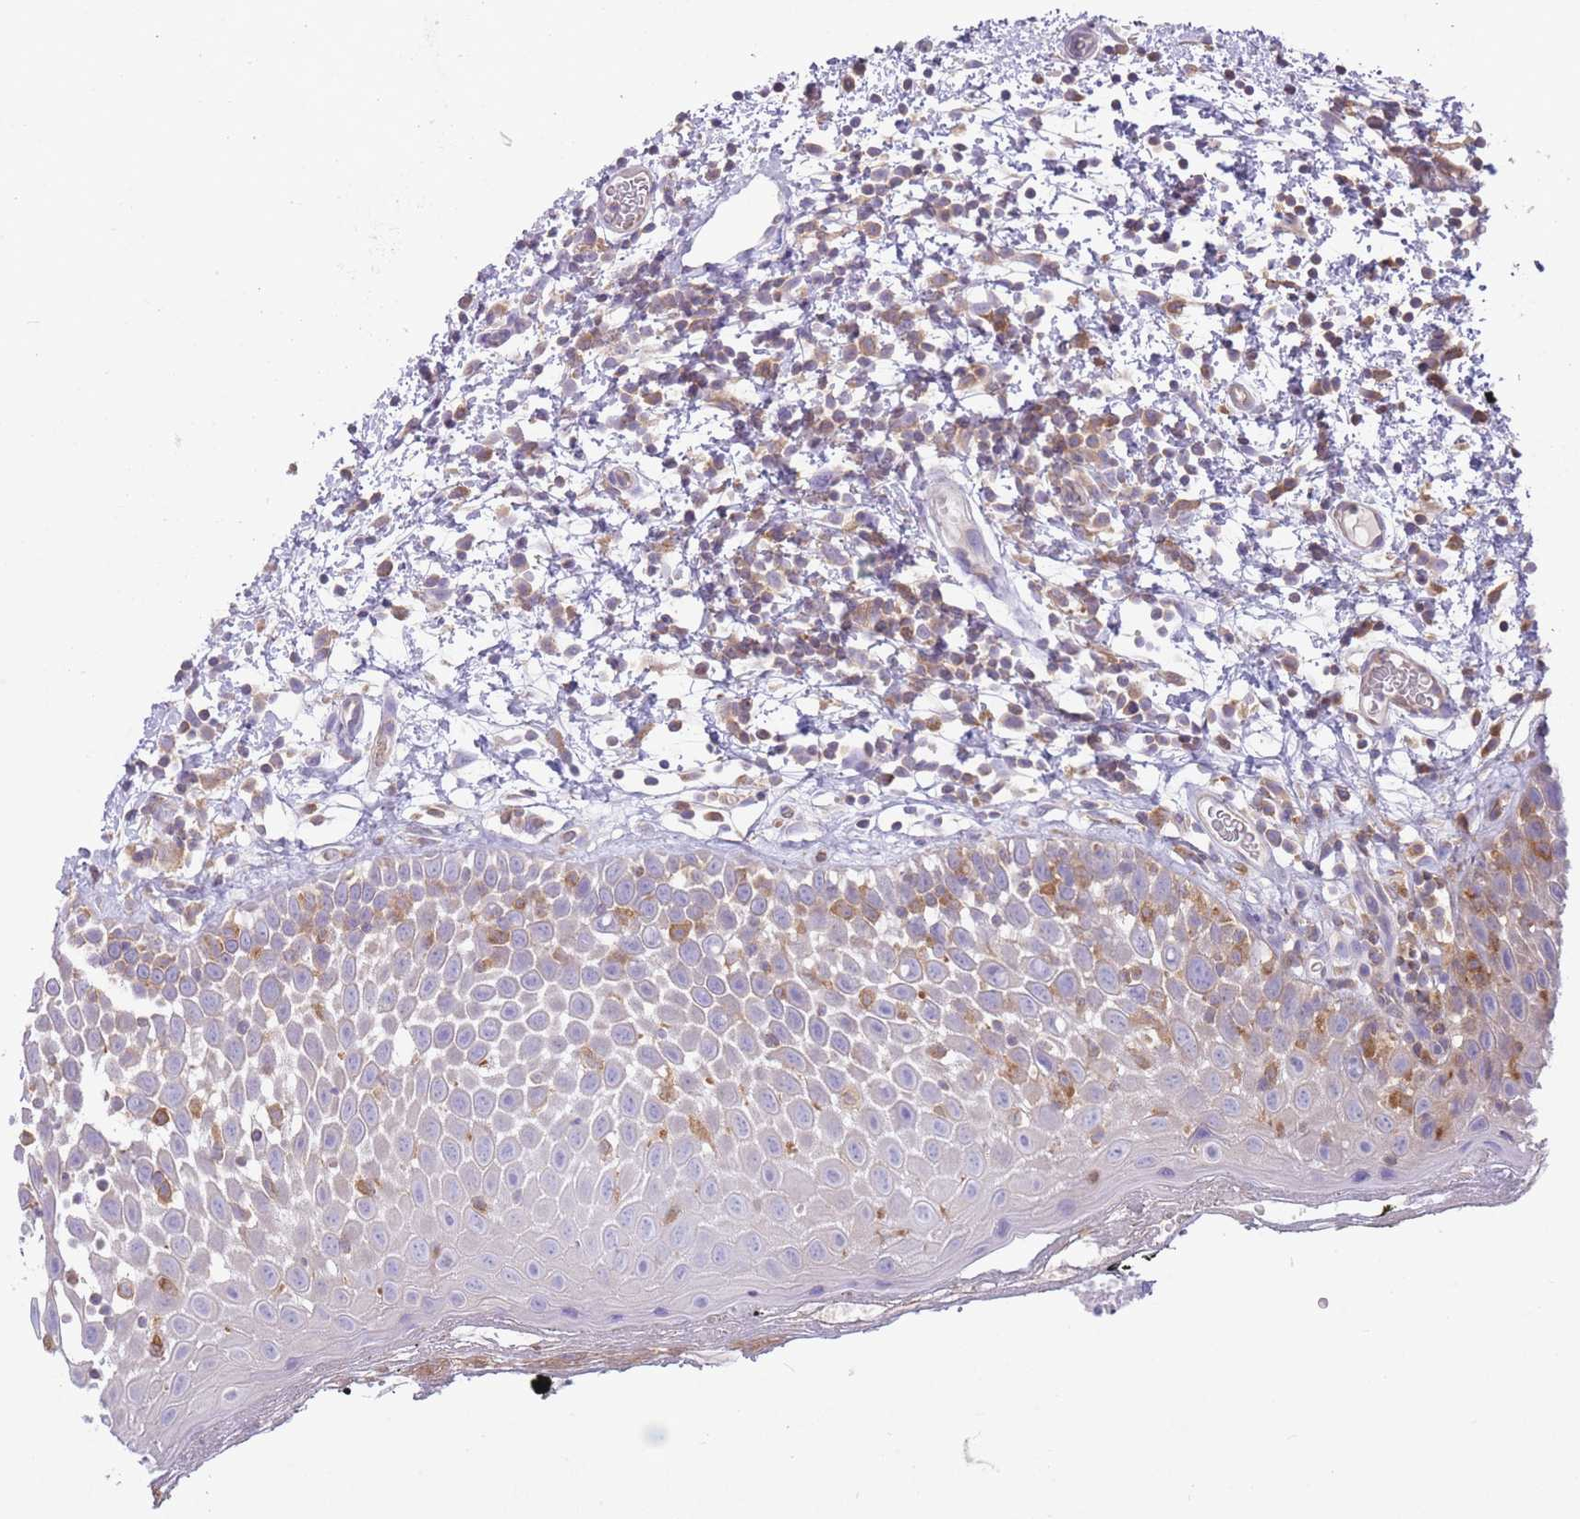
{"staining": {"intensity": "negative", "quantity": "none", "location": "none"}, "tissue": "oral mucosa", "cell_type": "Squamous epithelial cells", "image_type": "normal", "snomed": [{"axis": "morphology", "description": "Normal tissue, NOS"}, {"axis": "morphology", "description": "Squamous cell carcinoma, NOS"}, {"axis": "topography", "description": "Oral tissue"}, {"axis": "topography", "description": "Tounge, NOS"}, {"axis": "topography", "description": "Head-Neck"}], "caption": "The photomicrograph reveals no significant expression in squamous epithelial cells of oral mucosa.", "gene": "PRKAR1A", "patient": {"sex": "male", "age": 76}}